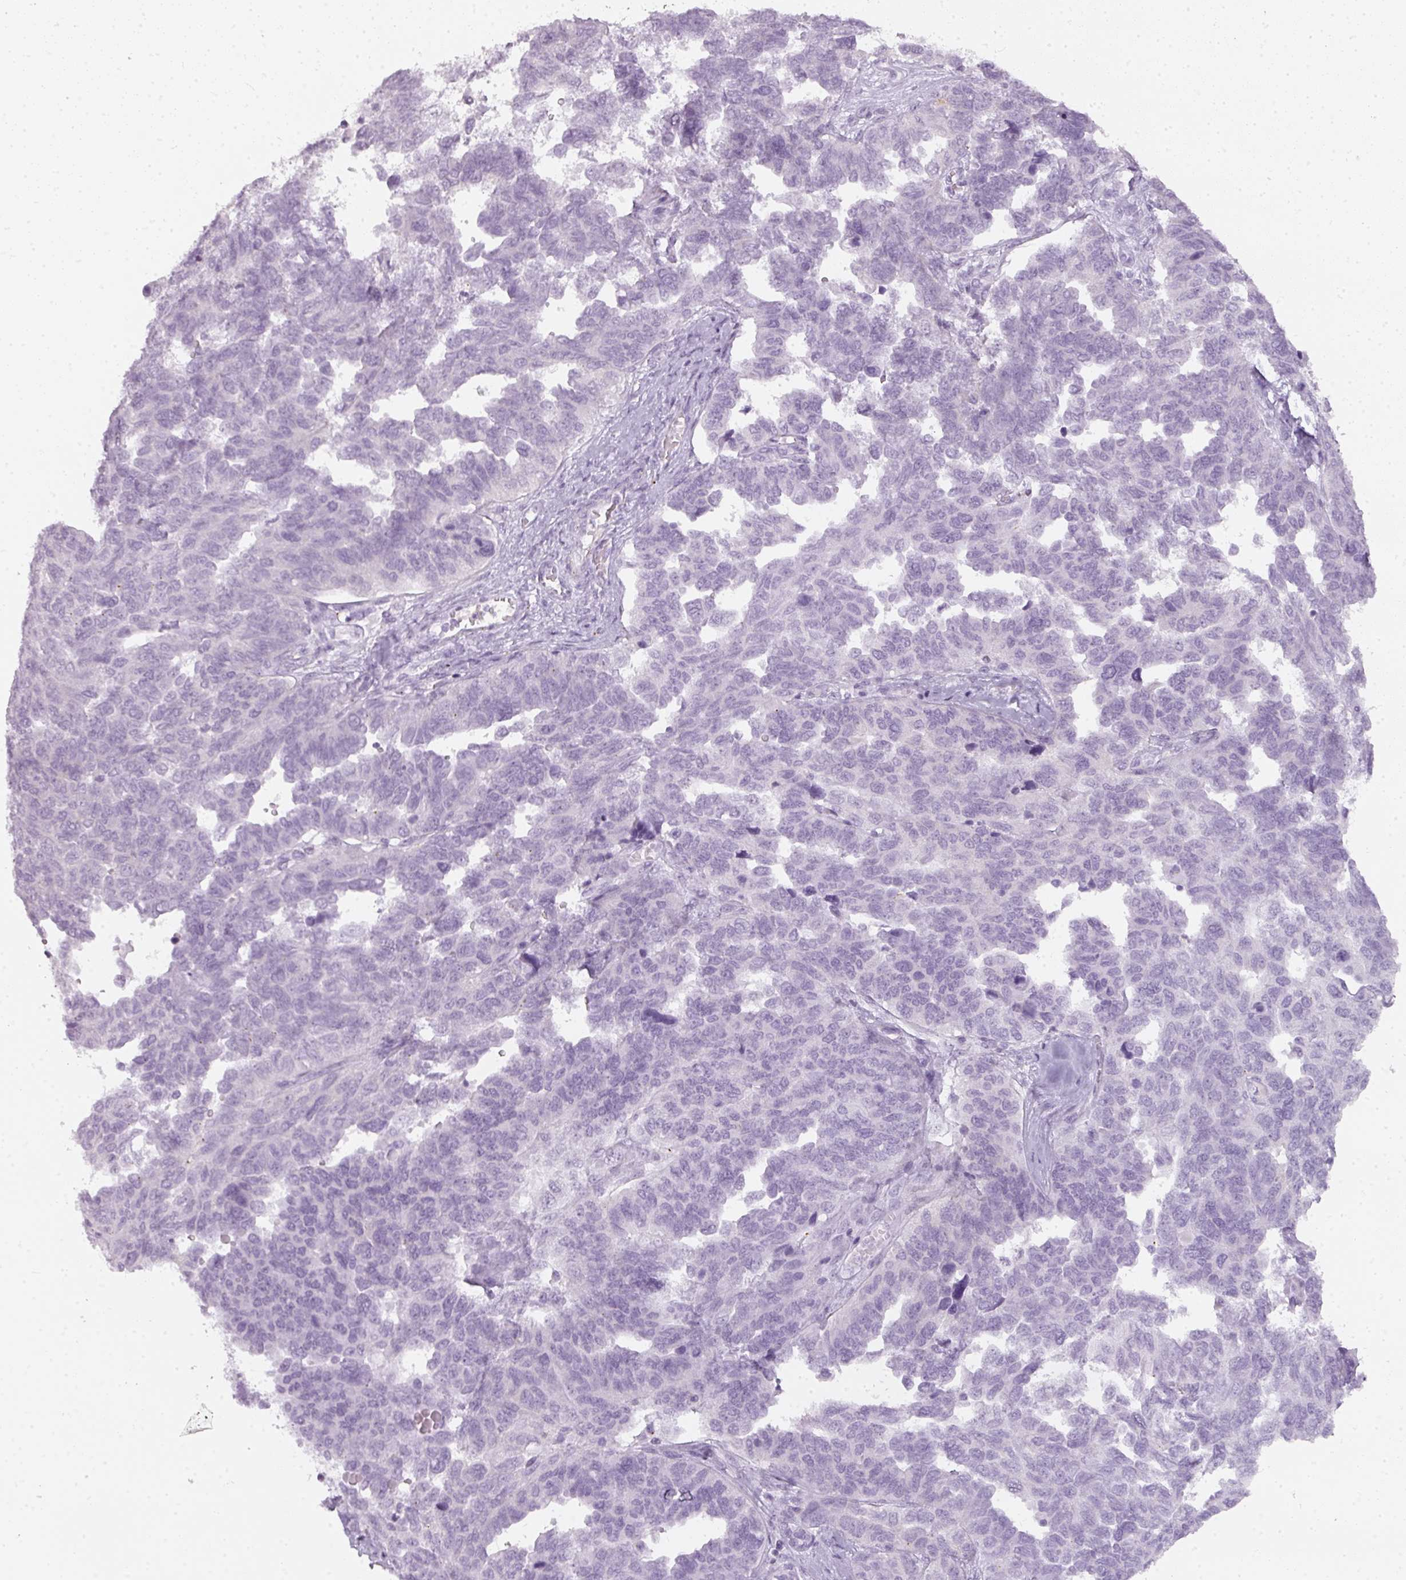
{"staining": {"intensity": "negative", "quantity": "none", "location": "none"}, "tissue": "ovarian cancer", "cell_type": "Tumor cells", "image_type": "cancer", "snomed": [{"axis": "morphology", "description": "Cystadenocarcinoma, serous, NOS"}, {"axis": "topography", "description": "Ovary"}], "caption": "There is no significant expression in tumor cells of ovarian cancer.", "gene": "TMEM42", "patient": {"sex": "female", "age": 64}}